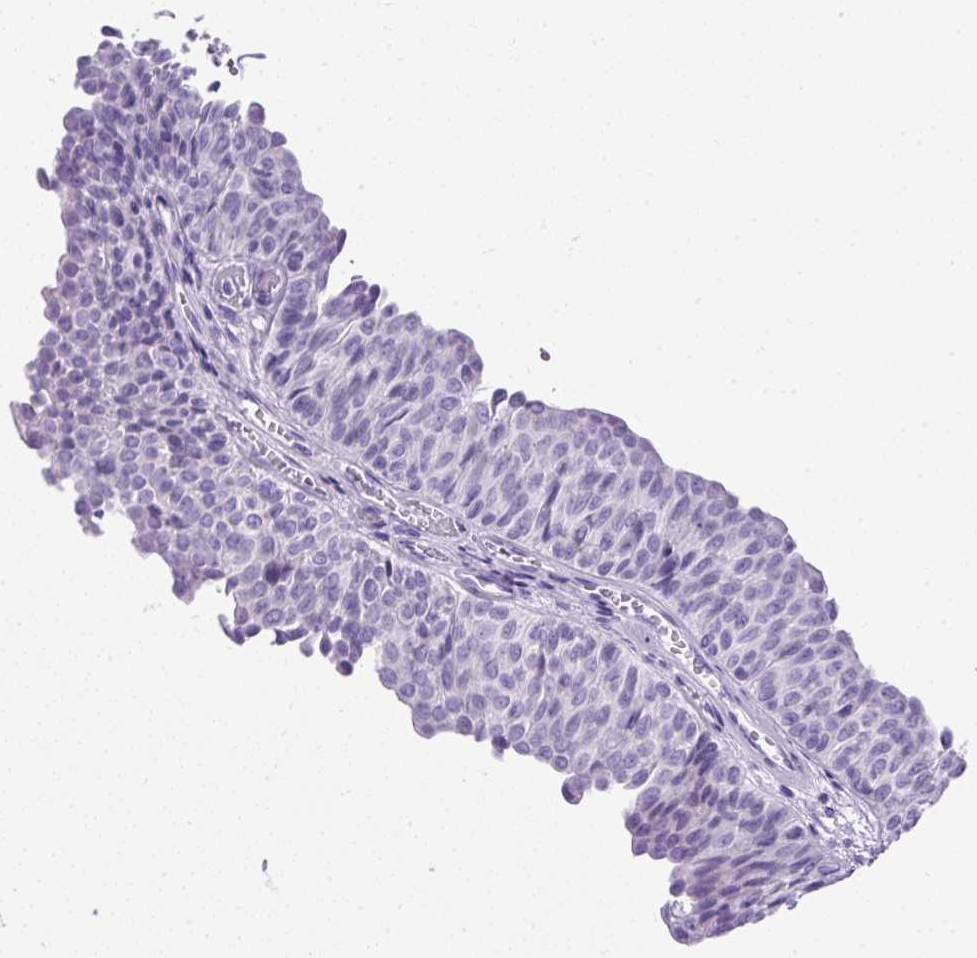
{"staining": {"intensity": "negative", "quantity": "none", "location": "none"}, "tissue": "urothelial cancer", "cell_type": "Tumor cells", "image_type": "cancer", "snomed": [{"axis": "morphology", "description": "Urothelial carcinoma, Low grade"}, {"axis": "topography", "description": "Urinary bladder"}], "caption": "Urothelial cancer was stained to show a protein in brown. There is no significant staining in tumor cells.", "gene": "UPP1", "patient": {"sex": "male", "age": 78}}